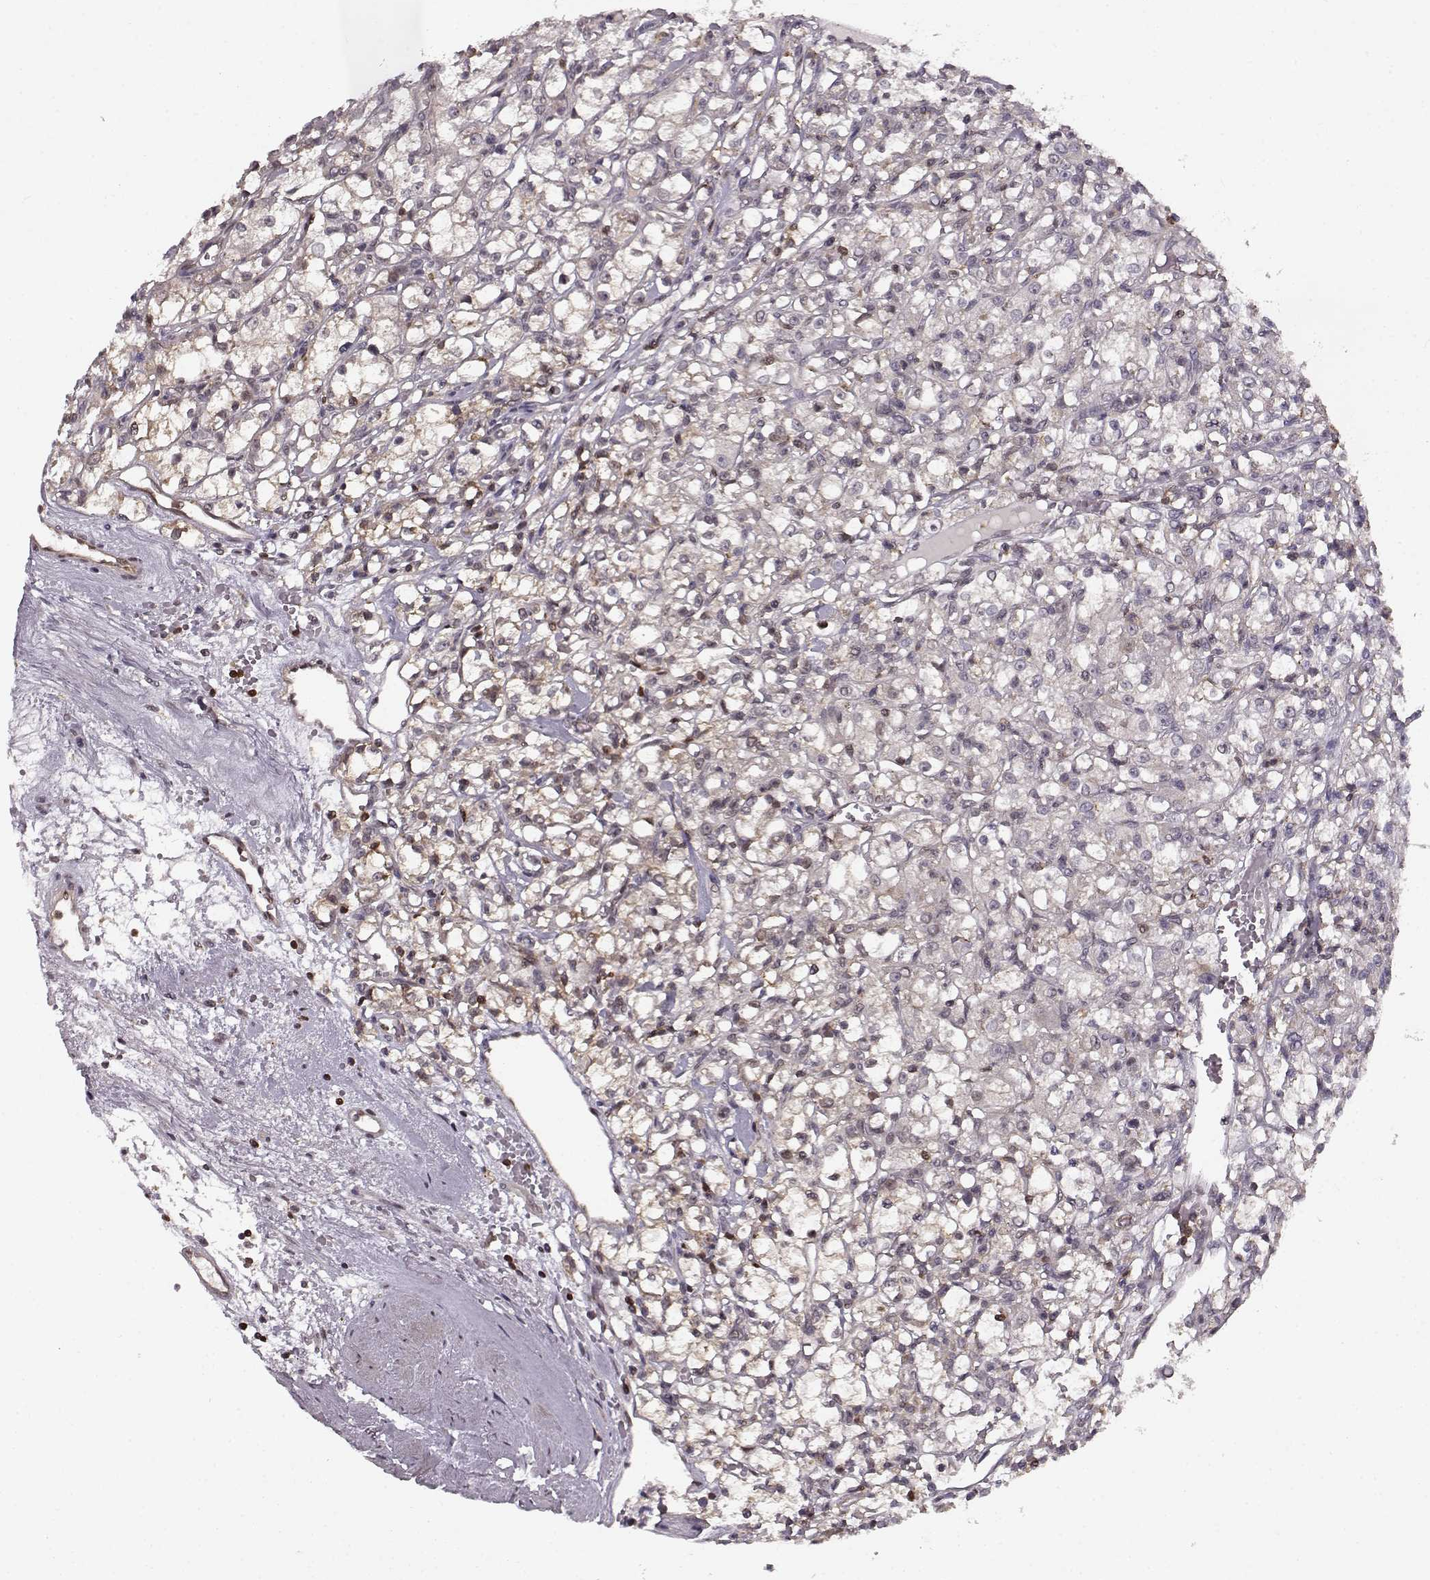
{"staining": {"intensity": "negative", "quantity": "none", "location": "none"}, "tissue": "renal cancer", "cell_type": "Tumor cells", "image_type": "cancer", "snomed": [{"axis": "morphology", "description": "Adenocarcinoma, NOS"}, {"axis": "topography", "description": "Kidney"}], "caption": "There is no significant positivity in tumor cells of renal adenocarcinoma.", "gene": "MFSD1", "patient": {"sex": "female", "age": 59}}